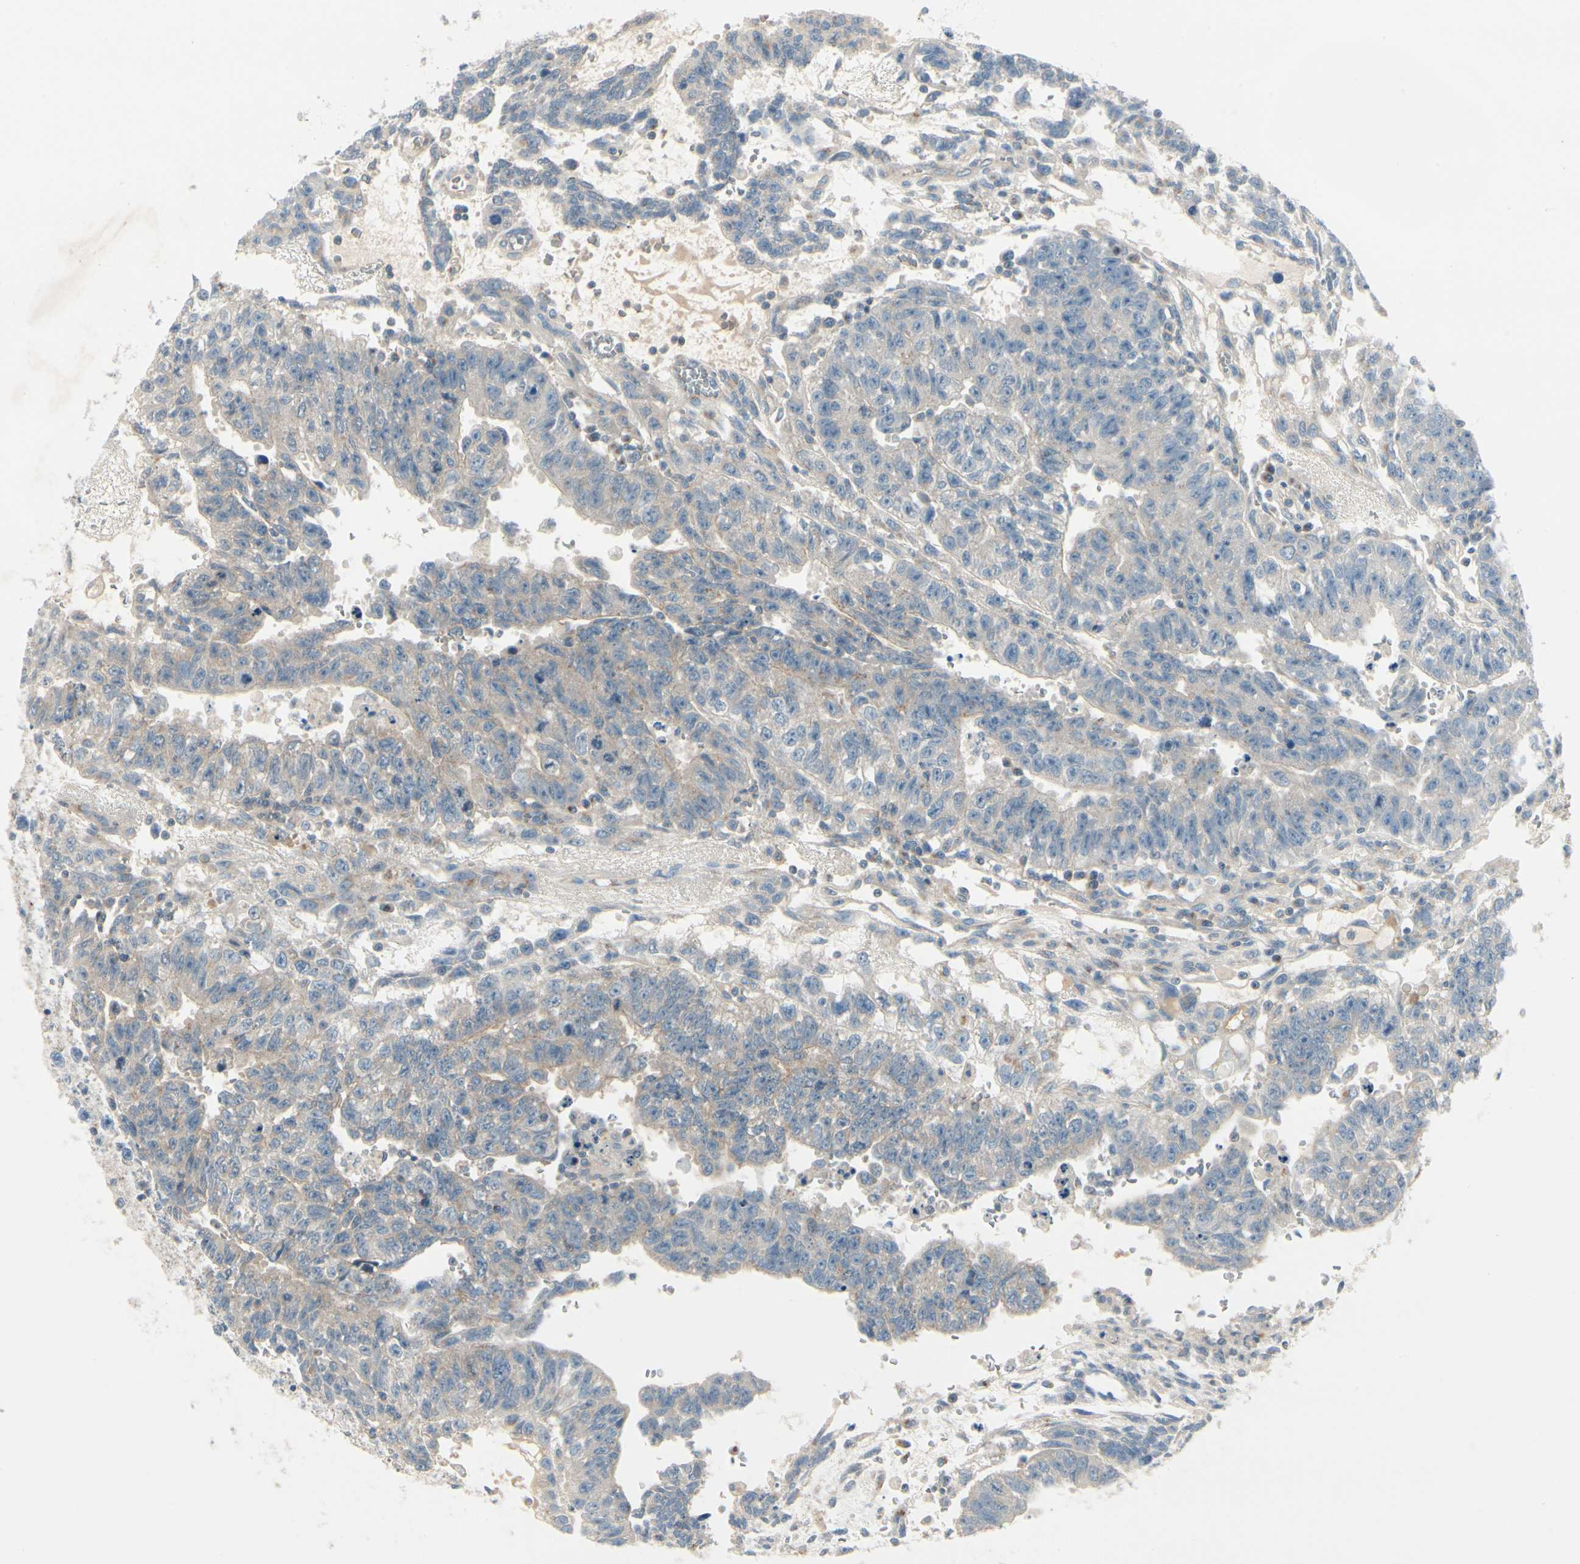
{"staining": {"intensity": "weak", "quantity": ">75%", "location": "cytoplasmic/membranous"}, "tissue": "testis cancer", "cell_type": "Tumor cells", "image_type": "cancer", "snomed": [{"axis": "morphology", "description": "Seminoma, NOS"}, {"axis": "morphology", "description": "Carcinoma, Embryonal, NOS"}, {"axis": "topography", "description": "Testis"}], "caption": "Immunohistochemistry (IHC) staining of testis cancer, which shows low levels of weak cytoplasmic/membranous staining in approximately >75% of tumor cells indicating weak cytoplasmic/membranous protein staining. The staining was performed using DAB (brown) for protein detection and nuclei were counterstained in hematoxylin (blue).", "gene": "ABCA3", "patient": {"sex": "male", "age": 52}}